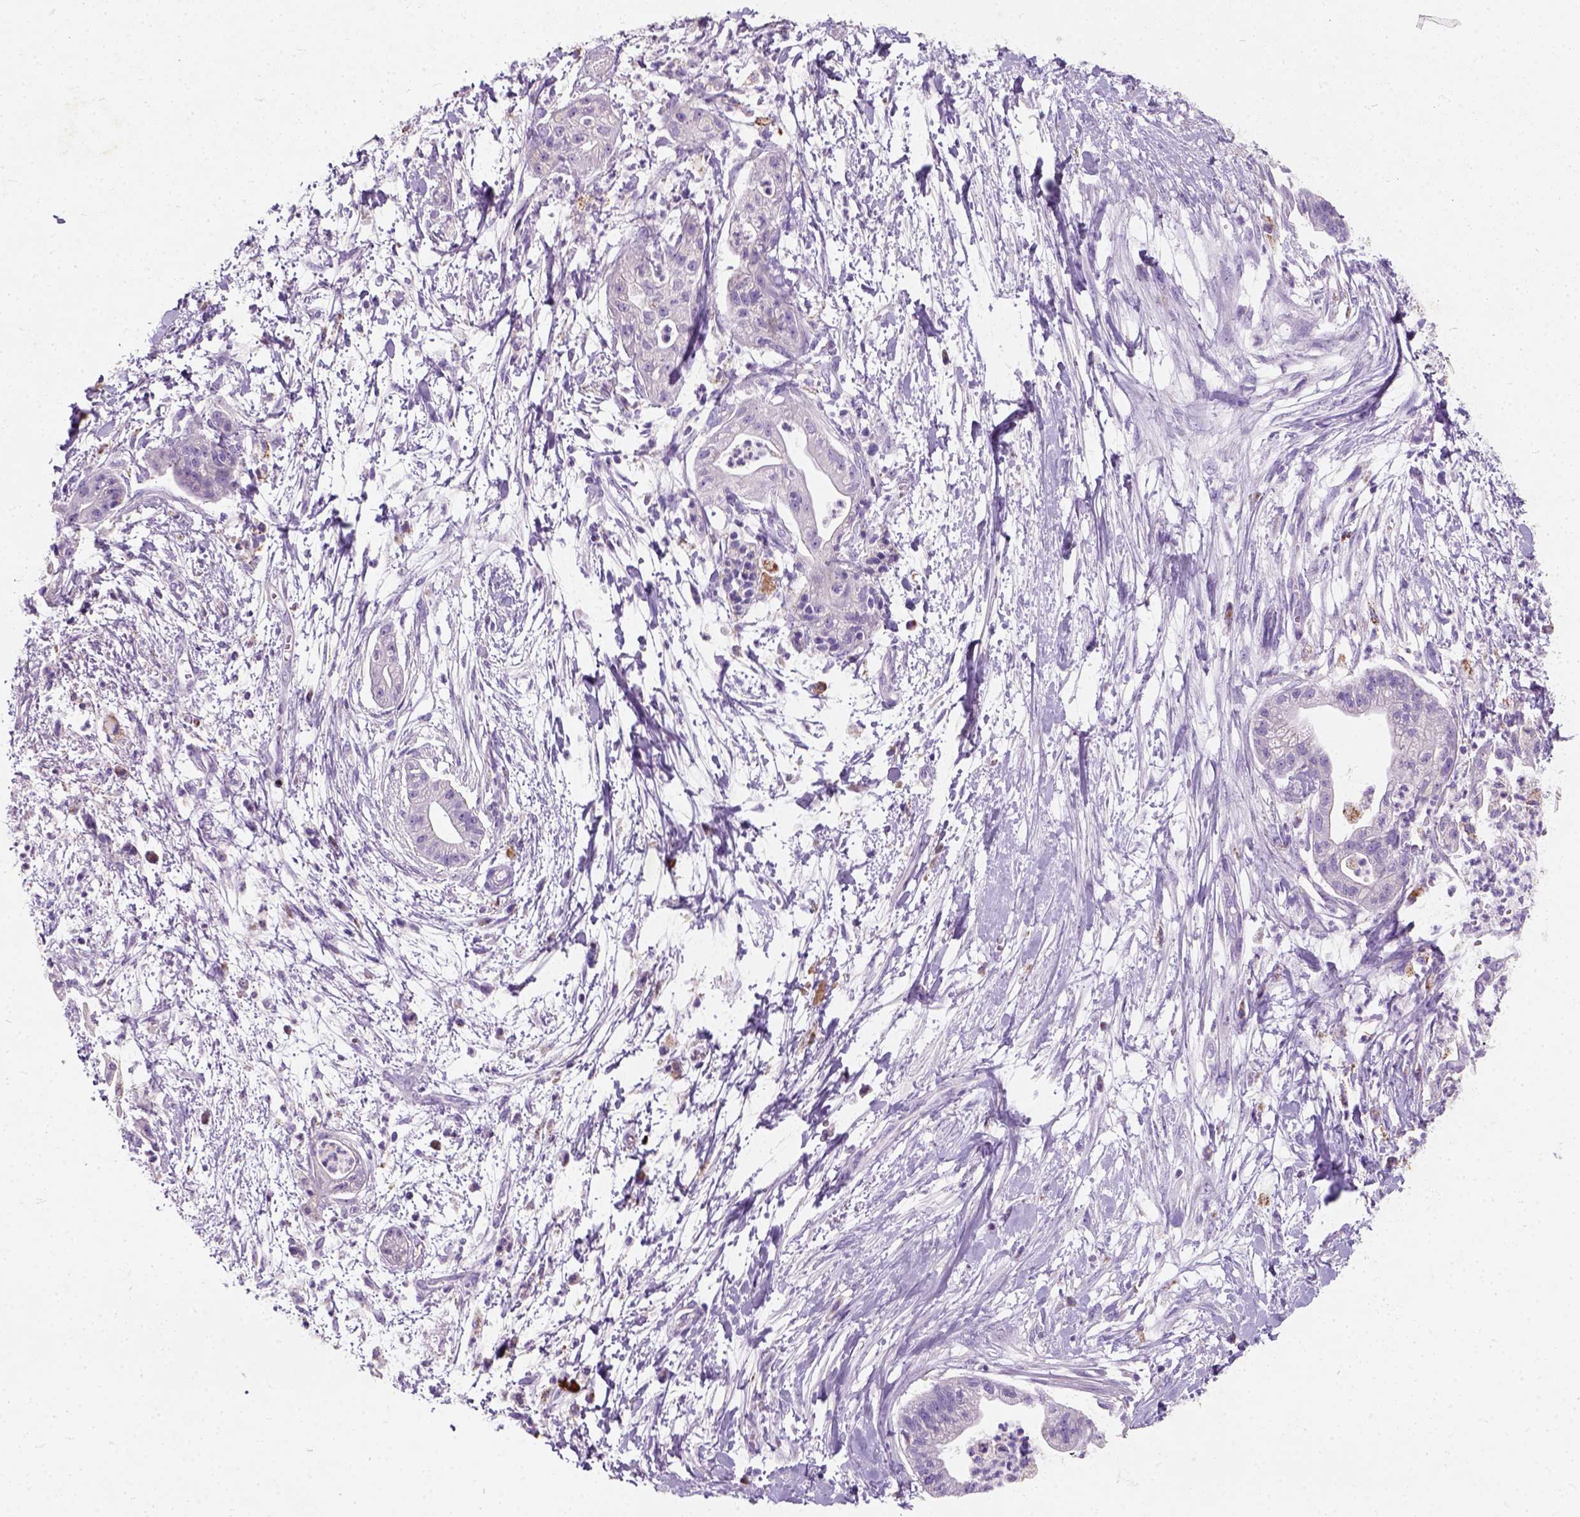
{"staining": {"intensity": "negative", "quantity": "none", "location": "none"}, "tissue": "pancreatic cancer", "cell_type": "Tumor cells", "image_type": "cancer", "snomed": [{"axis": "morphology", "description": "Normal tissue, NOS"}, {"axis": "morphology", "description": "Adenocarcinoma, NOS"}, {"axis": "topography", "description": "Lymph node"}, {"axis": "topography", "description": "Pancreas"}], "caption": "Protein analysis of adenocarcinoma (pancreatic) exhibits no significant positivity in tumor cells.", "gene": "CHODL", "patient": {"sex": "female", "age": 58}}